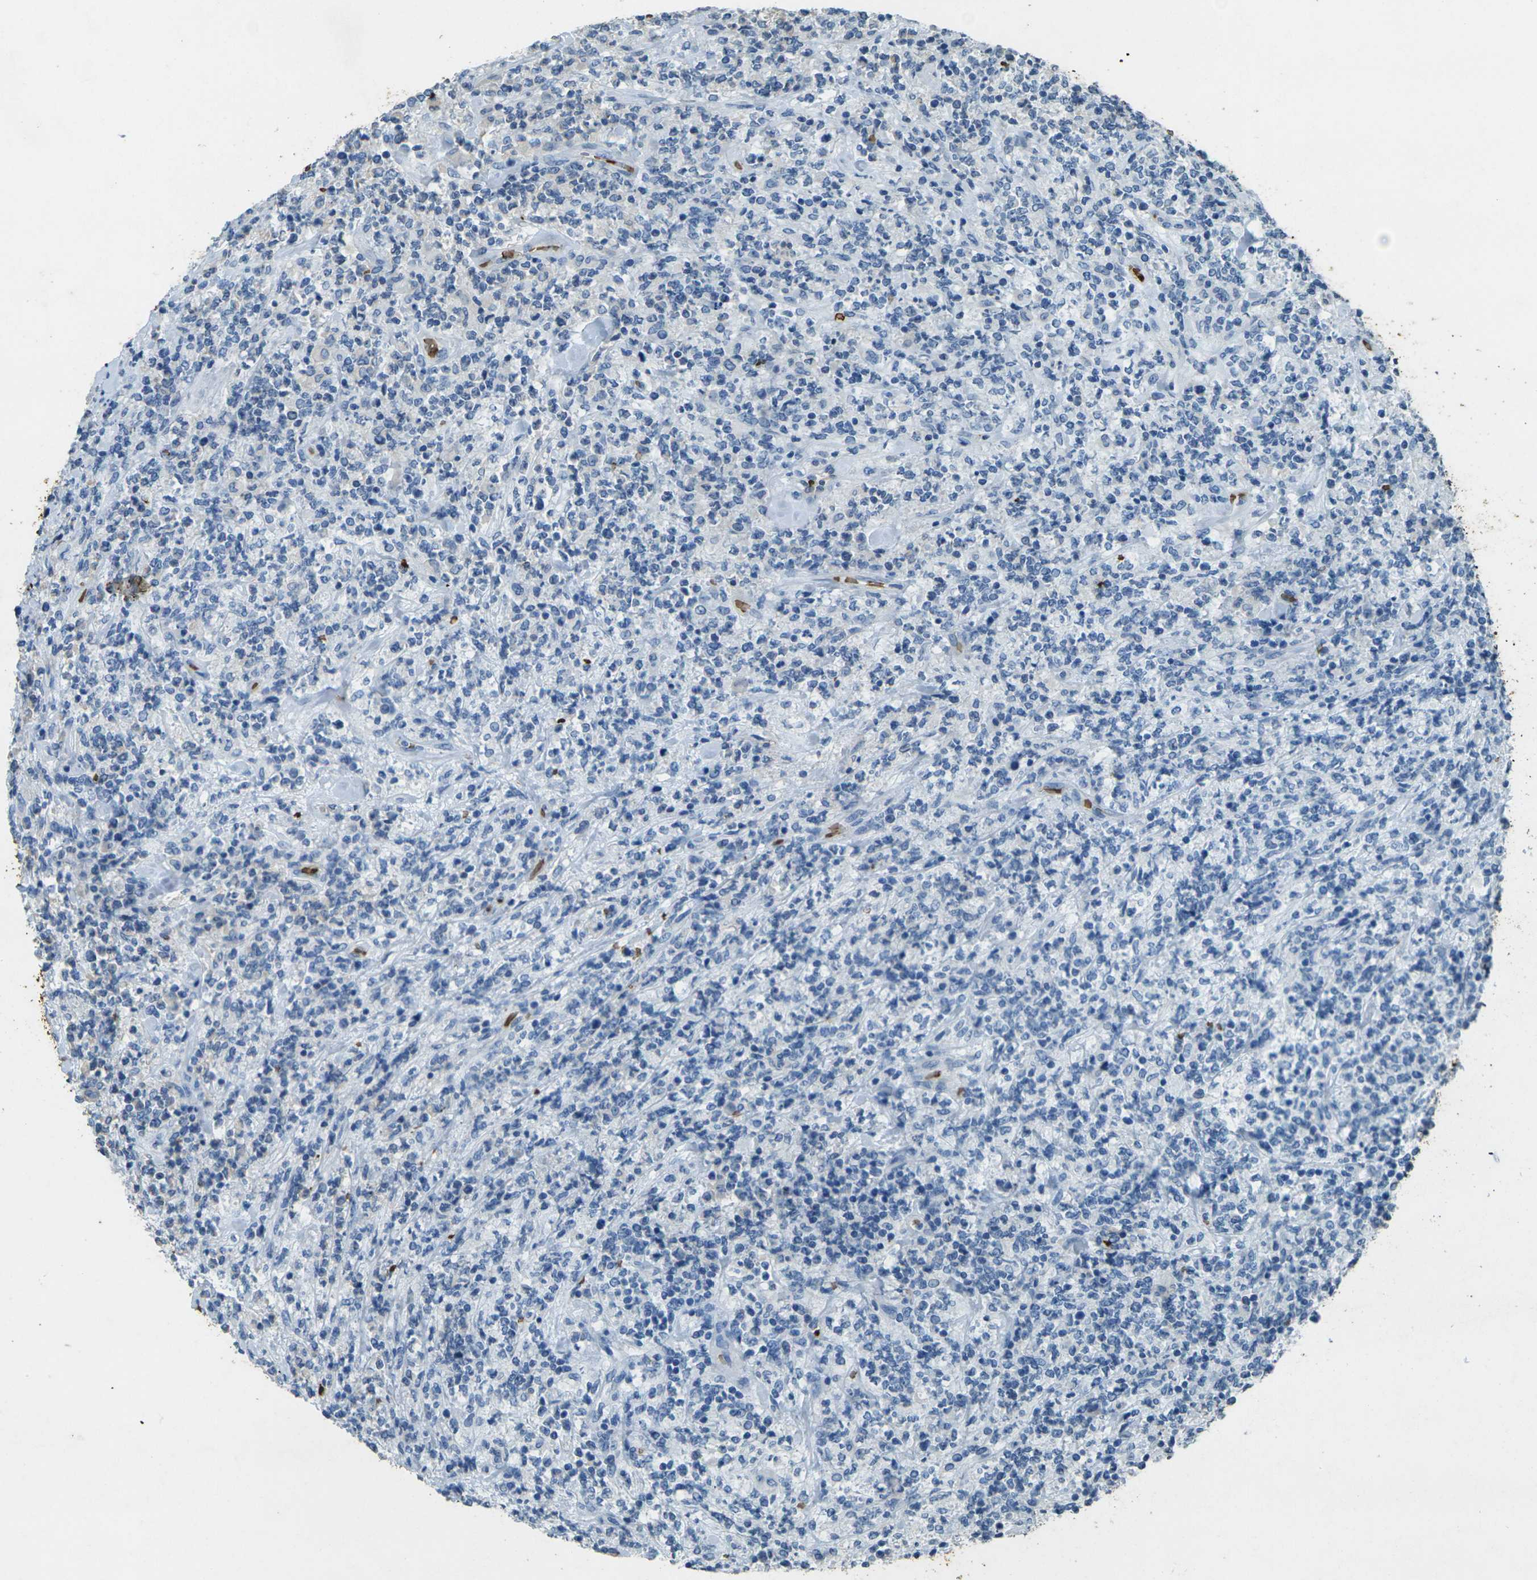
{"staining": {"intensity": "negative", "quantity": "none", "location": "none"}, "tissue": "lymphoma", "cell_type": "Tumor cells", "image_type": "cancer", "snomed": [{"axis": "morphology", "description": "Malignant lymphoma, non-Hodgkin's type, High grade"}, {"axis": "topography", "description": "Soft tissue"}], "caption": "Lymphoma was stained to show a protein in brown. There is no significant expression in tumor cells. (DAB (3,3'-diaminobenzidine) IHC, high magnification).", "gene": "HBB", "patient": {"sex": "male", "age": 18}}